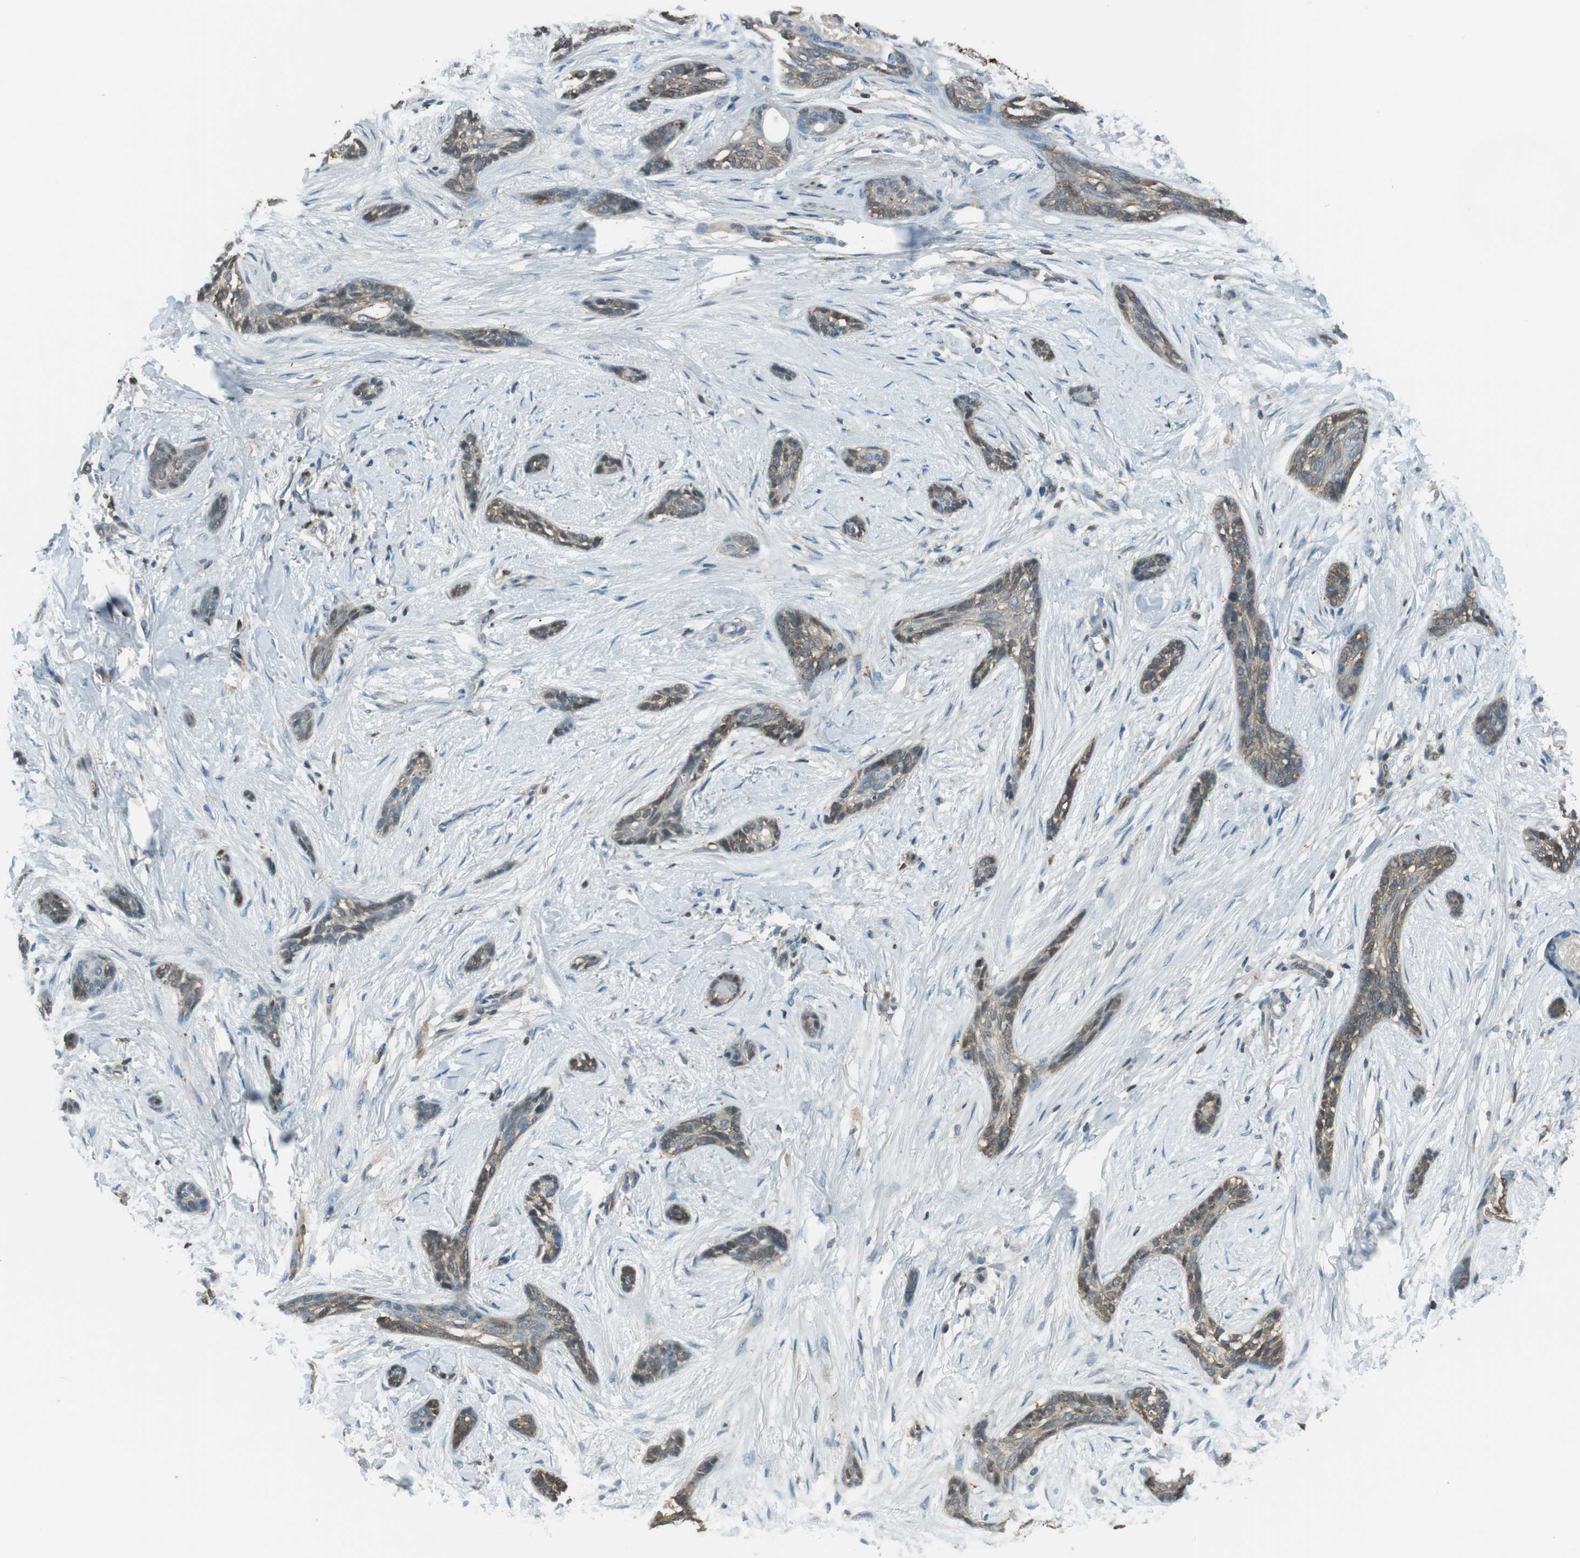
{"staining": {"intensity": "weak", "quantity": "25%-75%", "location": "cytoplasmic/membranous,nuclear"}, "tissue": "skin cancer", "cell_type": "Tumor cells", "image_type": "cancer", "snomed": [{"axis": "morphology", "description": "Basal cell carcinoma"}, {"axis": "morphology", "description": "Adnexal tumor, benign"}, {"axis": "topography", "description": "Skin"}], "caption": "Immunohistochemistry (IHC) staining of skin cancer, which exhibits low levels of weak cytoplasmic/membranous and nuclear positivity in about 25%-75% of tumor cells indicating weak cytoplasmic/membranous and nuclear protein staining. The staining was performed using DAB (3,3'-diaminobenzidine) (brown) for protein detection and nuclei were counterstained in hematoxylin (blue).", "gene": "TWSG1", "patient": {"sex": "female", "age": 42}}